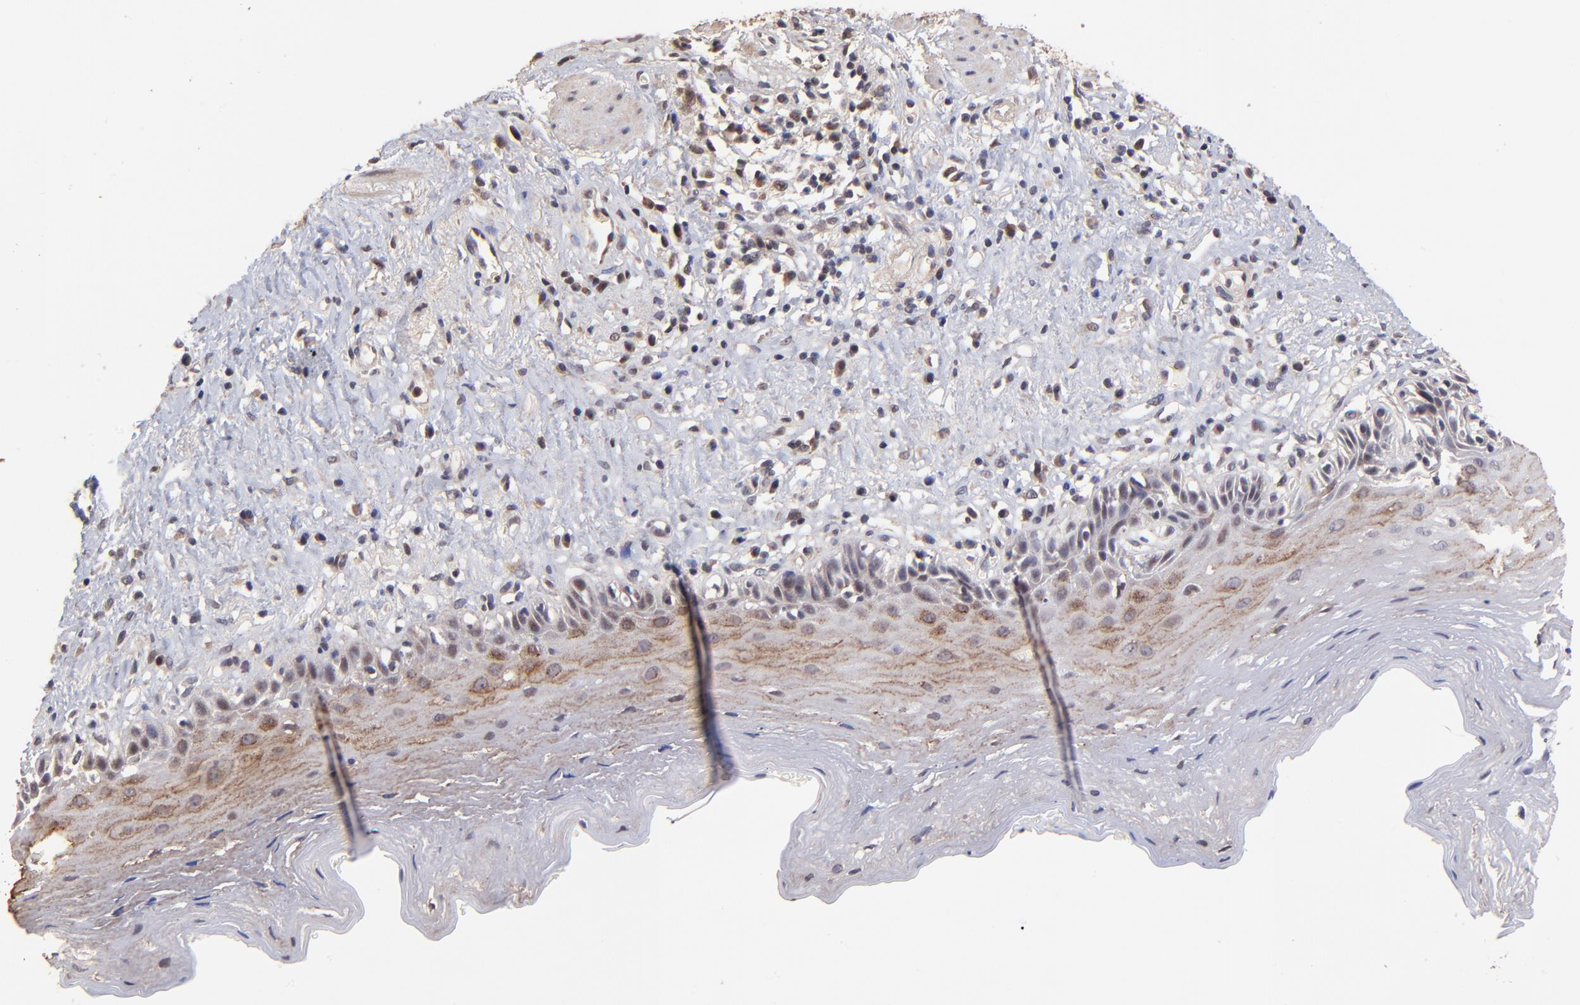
{"staining": {"intensity": "moderate", "quantity": "25%-75%", "location": "cytoplasmic/membranous"}, "tissue": "esophagus", "cell_type": "Squamous epithelial cells", "image_type": "normal", "snomed": [{"axis": "morphology", "description": "Normal tissue, NOS"}, {"axis": "topography", "description": "Esophagus"}], "caption": "IHC (DAB (3,3'-diaminobenzidine)) staining of benign human esophagus shows moderate cytoplasmic/membranous protein positivity in about 25%-75% of squamous epithelial cells. The protein is stained brown, and the nuclei are stained in blue (DAB IHC with brightfield microscopy, high magnification).", "gene": "BAIAP2L2", "patient": {"sex": "female", "age": 70}}